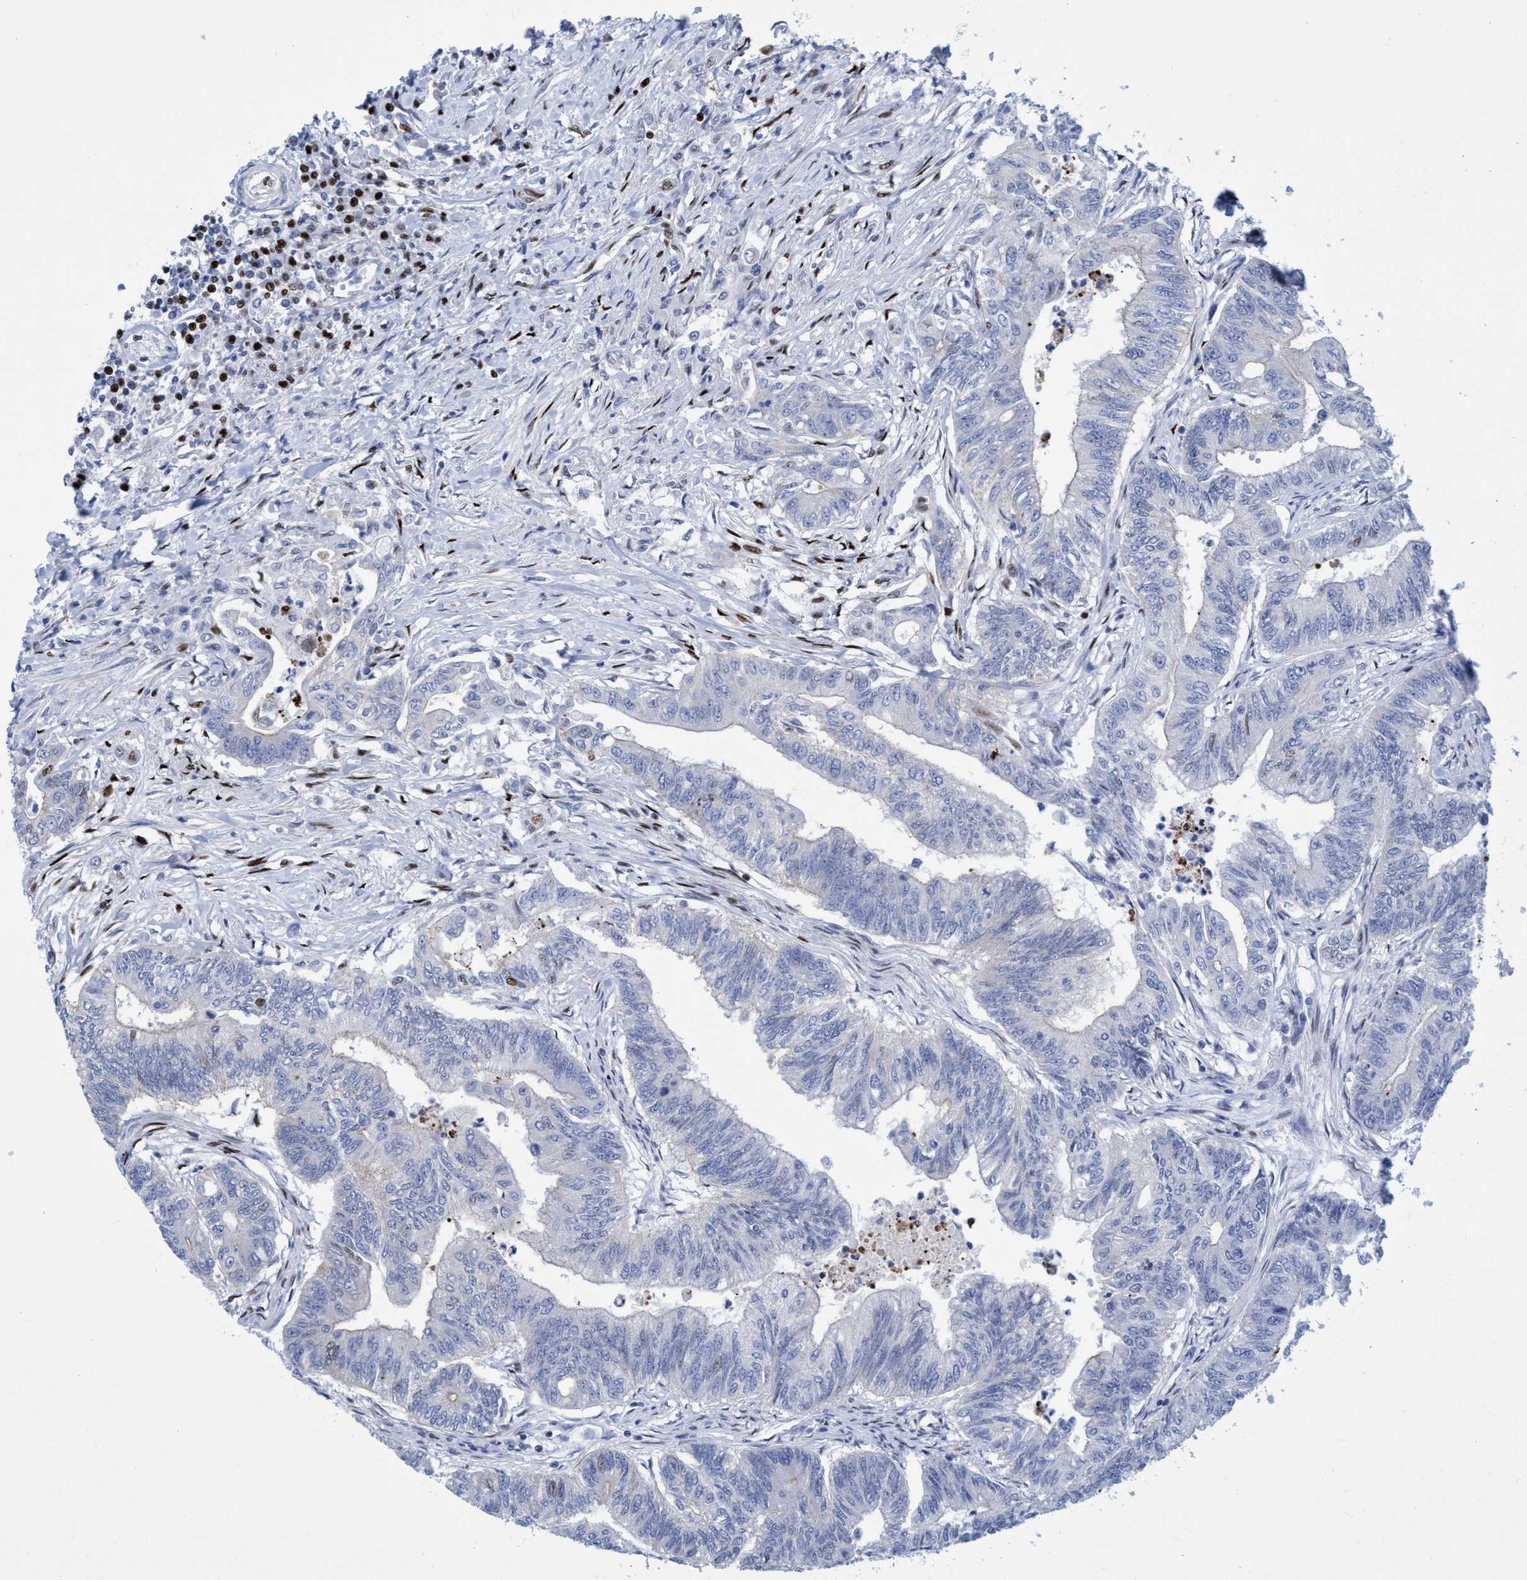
{"staining": {"intensity": "negative", "quantity": "none", "location": "none"}, "tissue": "colorectal cancer", "cell_type": "Tumor cells", "image_type": "cancer", "snomed": [{"axis": "morphology", "description": "Adenoma, NOS"}, {"axis": "morphology", "description": "Adenocarcinoma, NOS"}, {"axis": "topography", "description": "Colon"}], "caption": "High magnification brightfield microscopy of adenoma (colorectal) stained with DAB (brown) and counterstained with hematoxylin (blue): tumor cells show no significant staining.", "gene": "R3HCC1", "patient": {"sex": "male", "age": 79}}